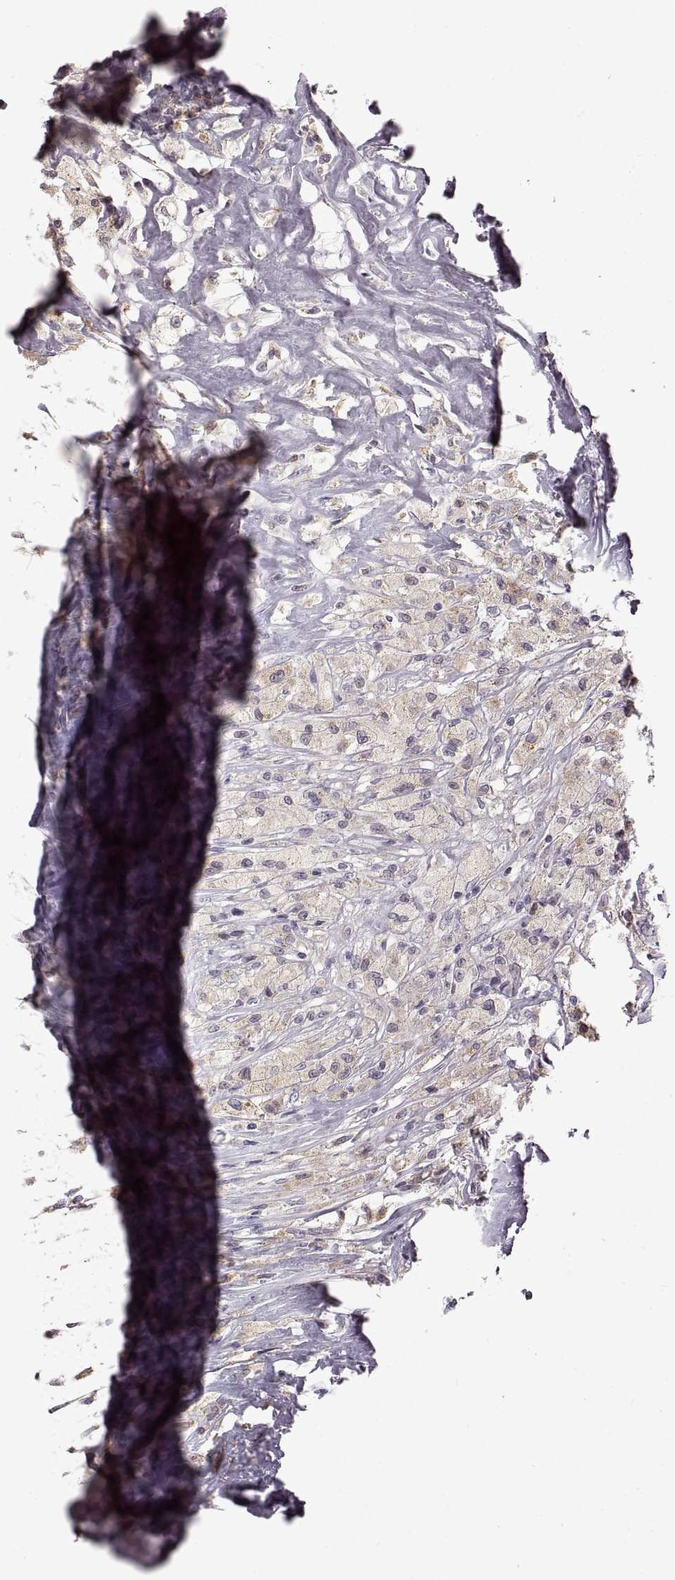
{"staining": {"intensity": "weak", "quantity": "25%-75%", "location": "cytoplasmic/membranous"}, "tissue": "testis cancer", "cell_type": "Tumor cells", "image_type": "cancer", "snomed": [{"axis": "morphology", "description": "Necrosis, NOS"}, {"axis": "morphology", "description": "Carcinoma, Embryonal, NOS"}, {"axis": "topography", "description": "Testis"}], "caption": "Testis cancer (embryonal carcinoma) stained with a protein marker shows weak staining in tumor cells.", "gene": "B3GNT6", "patient": {"sex": "male", "age": 19}}